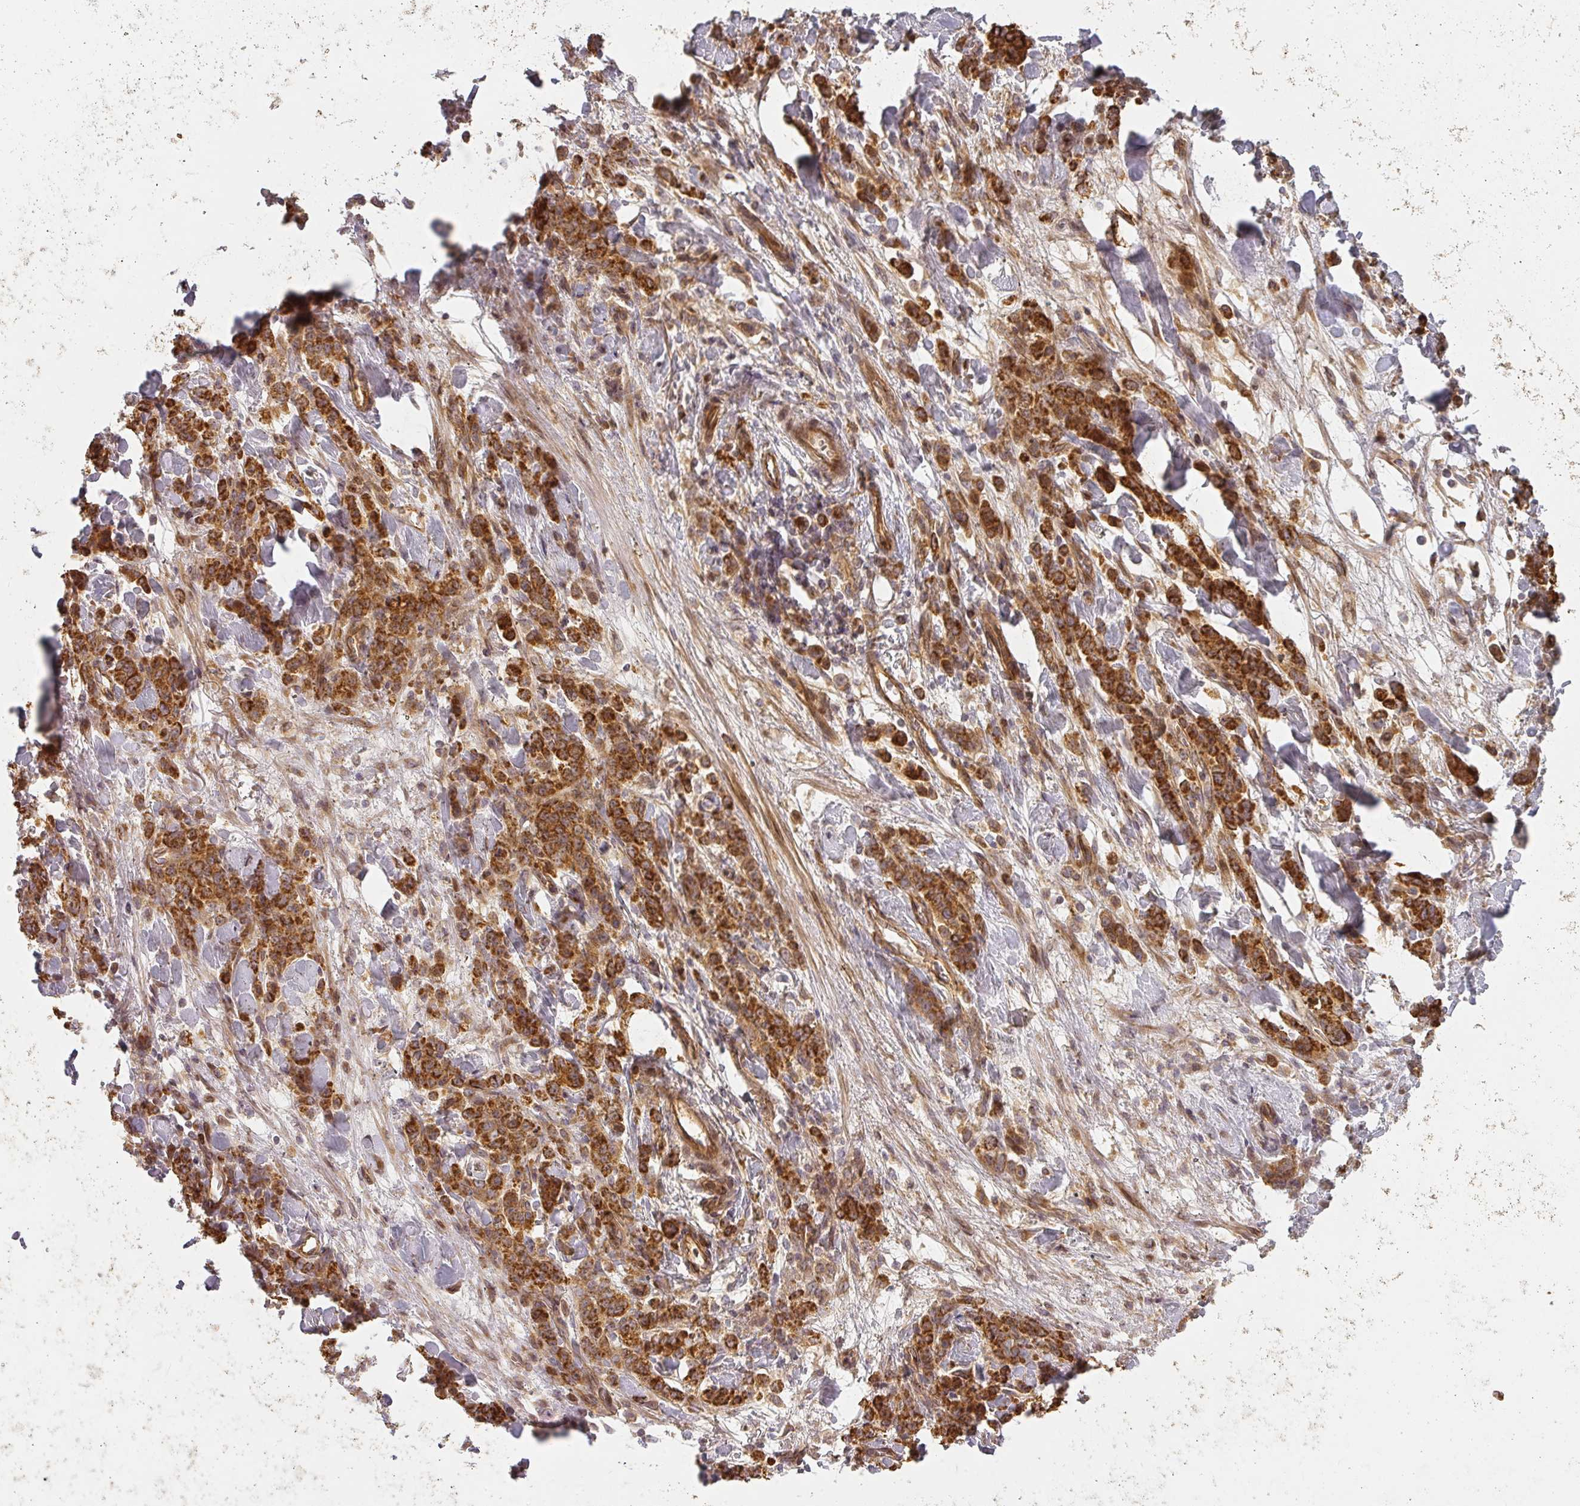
{"staining": {"intensity": "strong", "quantity": ">75%", "location": "cytoplasmic/membranous"}, "tissue": "stomach cancer", "cell_type": "Tumor cells", "image_type": "cancer", "snomed": [{"axis": "morphology", "description": "Normal tissue, NOS"}, {"axis": "morphology", "description": "Adenocarcinoma, NOS"}, {"axis": "topography", "description": "Stomach"}], "caption": "Strong cytoplasmic/membranous protein staining is present in approximately >75% of tumor cells in stomach adenocarcinoma.", "gene": "CNOT1", "patient": {"sex": "male", "age": 82}}